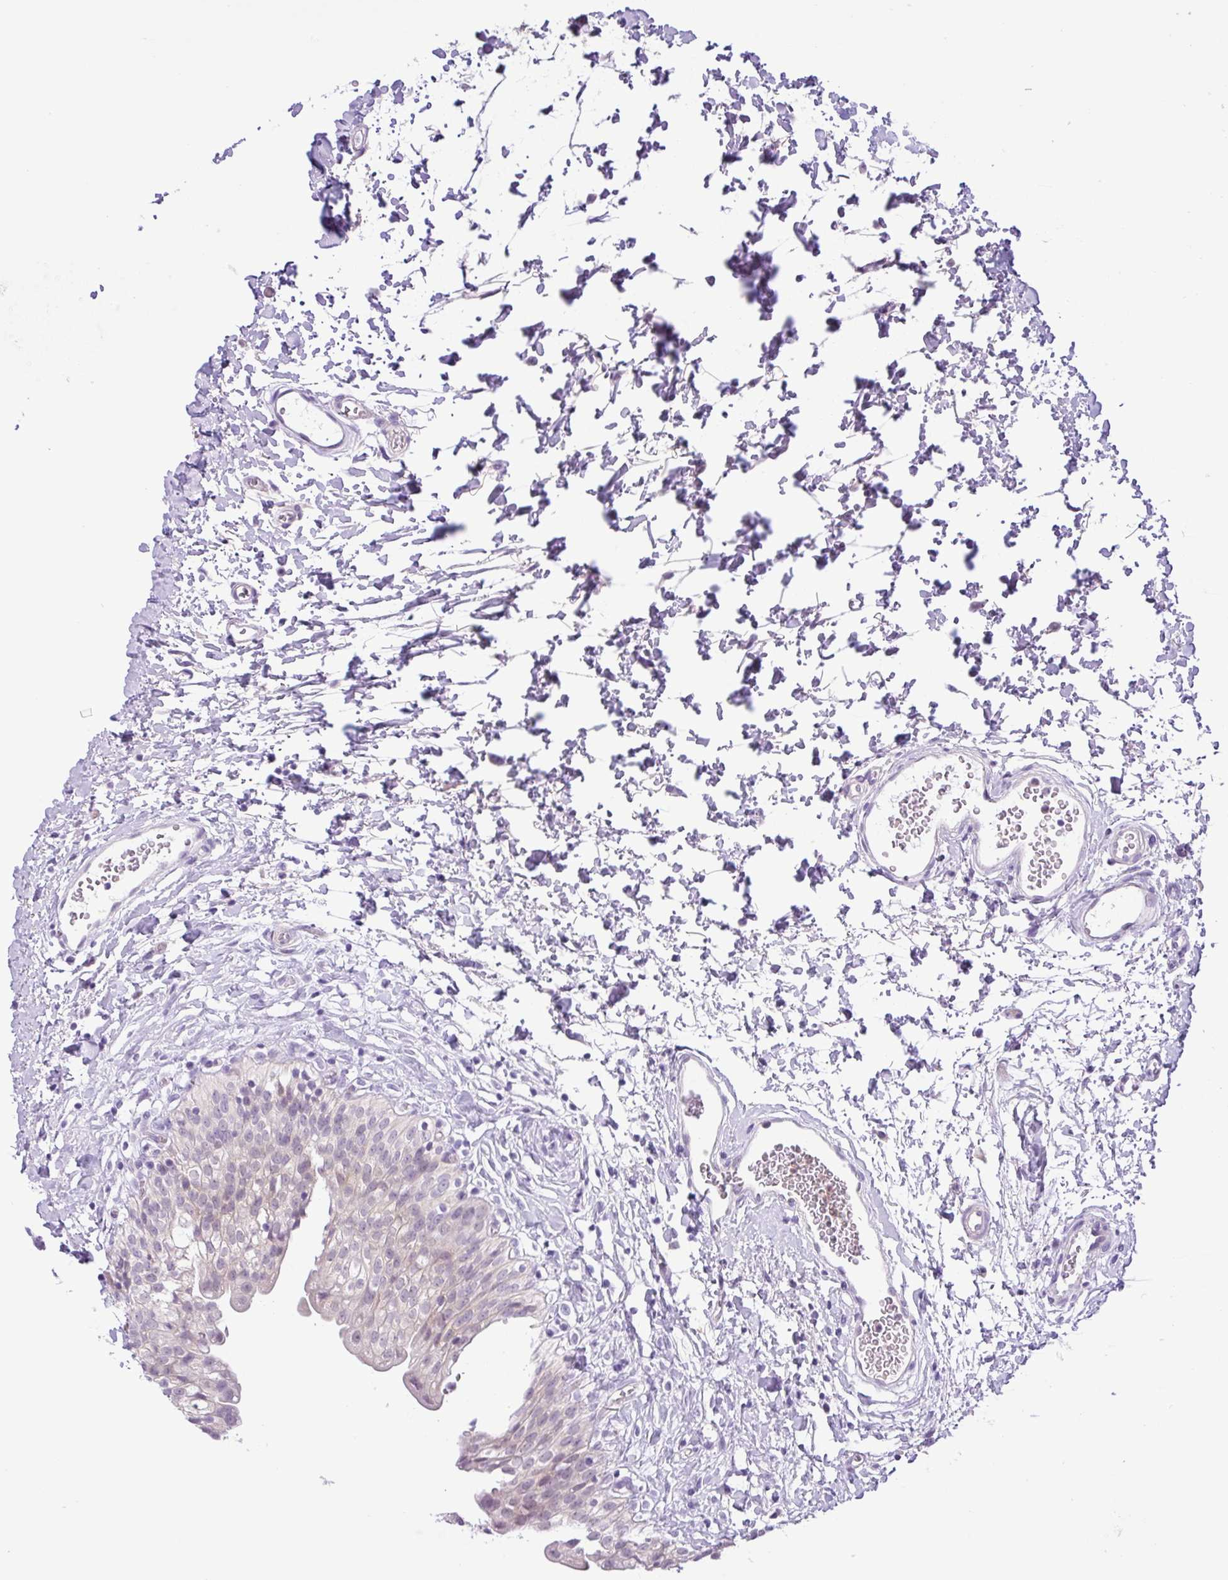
{"staining": {"intensity": "moderate", "quantity": "25%-75%", "location": "cytoplasmic/membranous,nuclear"}, "tissue": "urinary bladder", "cell_type": "Urothelial cells", "image_type": "normal", "snomed": [{"axis": "morphology", "description": "Normal tissue, NOS"}, {"axis": "topography", "description": "Urinary bladder"}], "caption": "High-magnification brightfield microscopy of benign urinary bladder stained with DAB (brown) and counterstained with hematoxylin (blue). urothelial cells exhibit moderate cytoplasmic/membranous,nuclear positivity is seen in approximately25%-75% of cells.", "gene": "TONSL", "patient": {"sex": "male", "age": 51}}